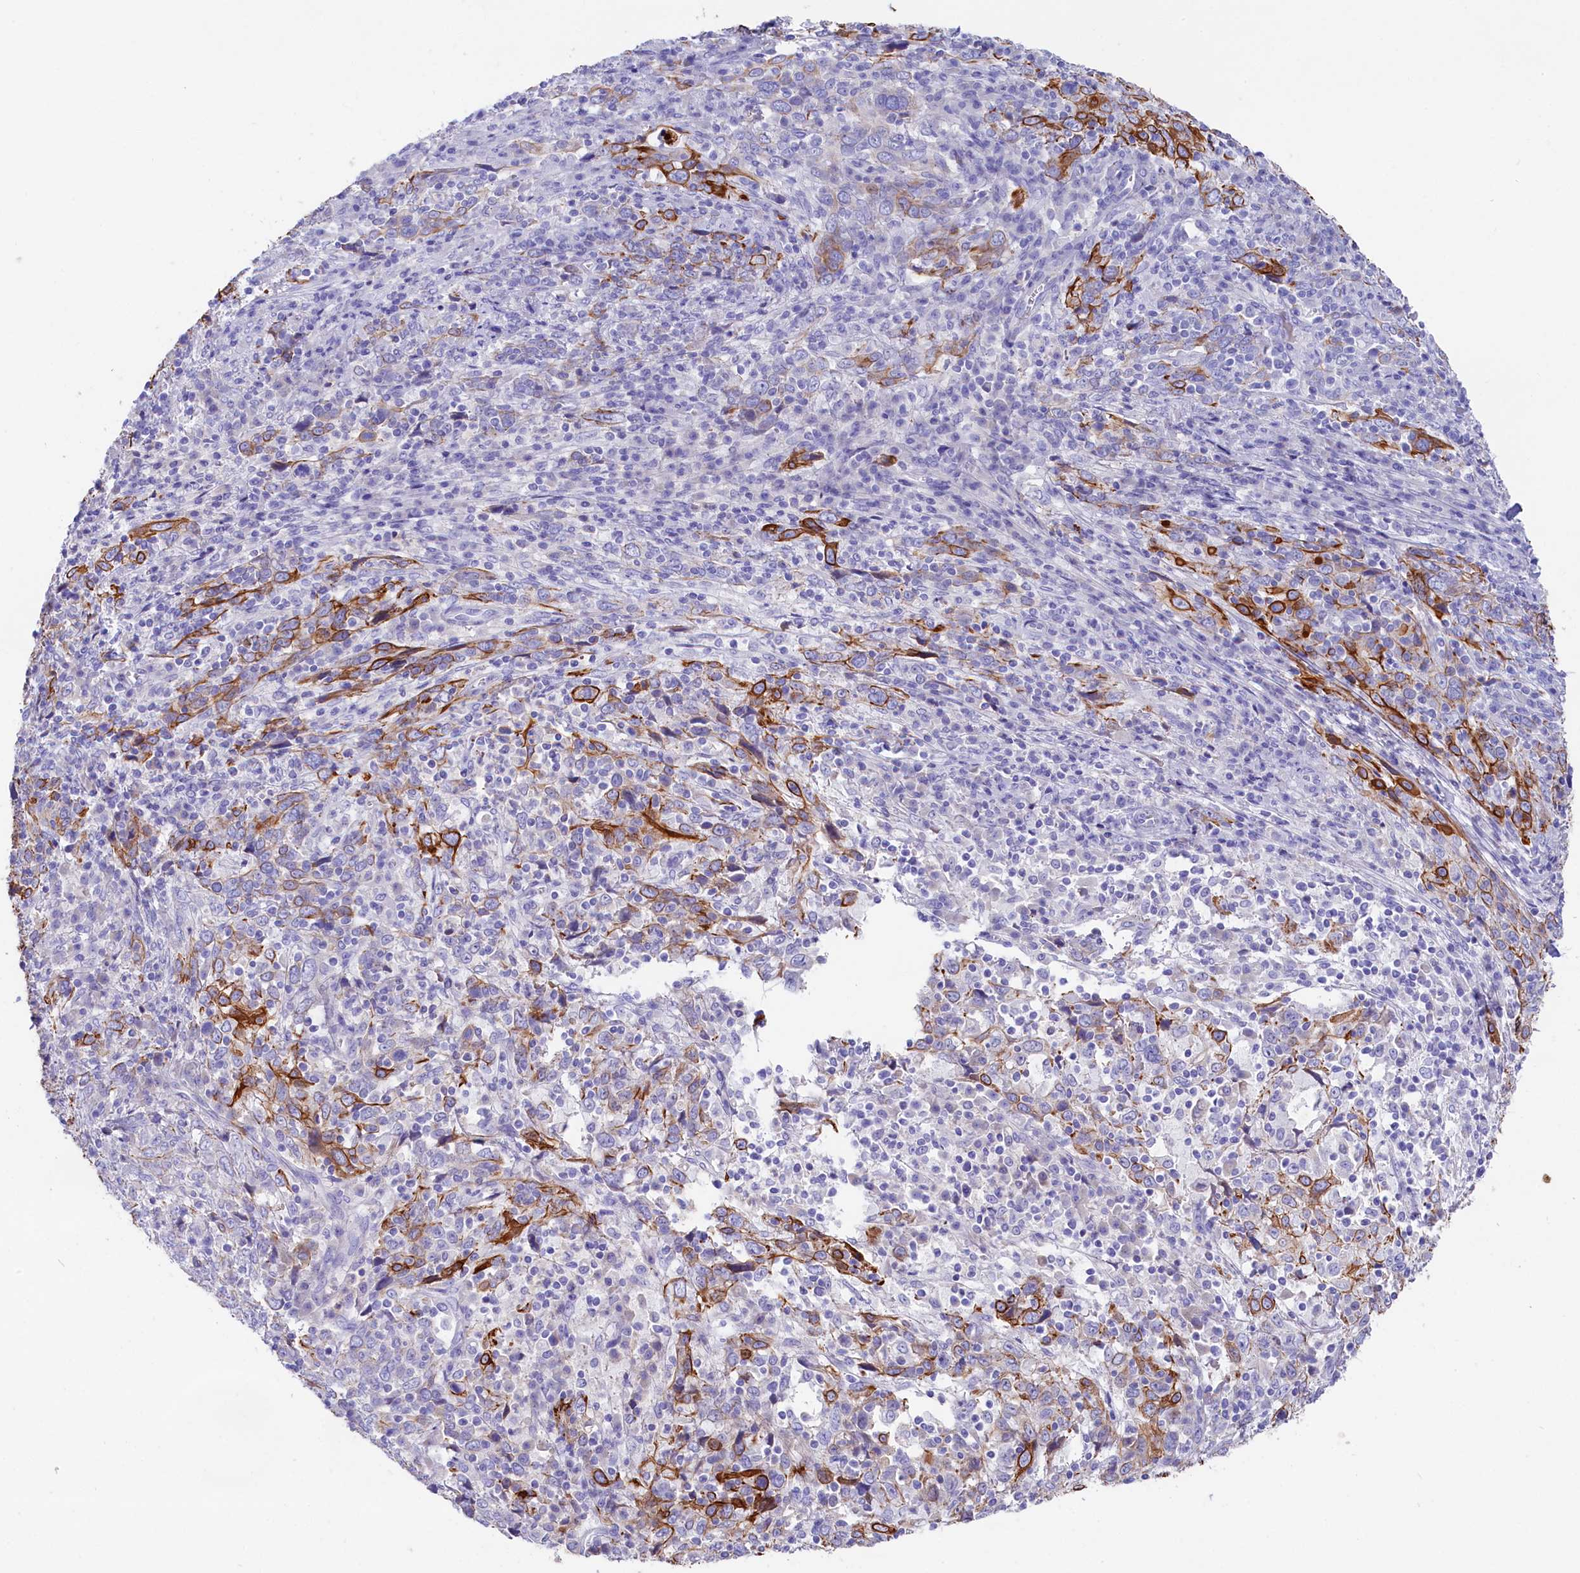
{"staining": {"intensity": "strong", "quantity": "25%-75%", "location": "cytoplasmic/membranous"}, "tissue": "cervical cancer", "cell_type": "Tumor cells", "image_type": "cancer", "snomed": [{"axis": "morphology", "description": "Squamous cell carcinoma, NOS"}, {"axis": "topography", "description": "Cervix"}], "caption": "Cervical squamous cell carcinoma stained with a protein marker shows strong staining in tumor cells.", "gene": "SULT2A1", "patient": {"sex": "female", "age": 46}}